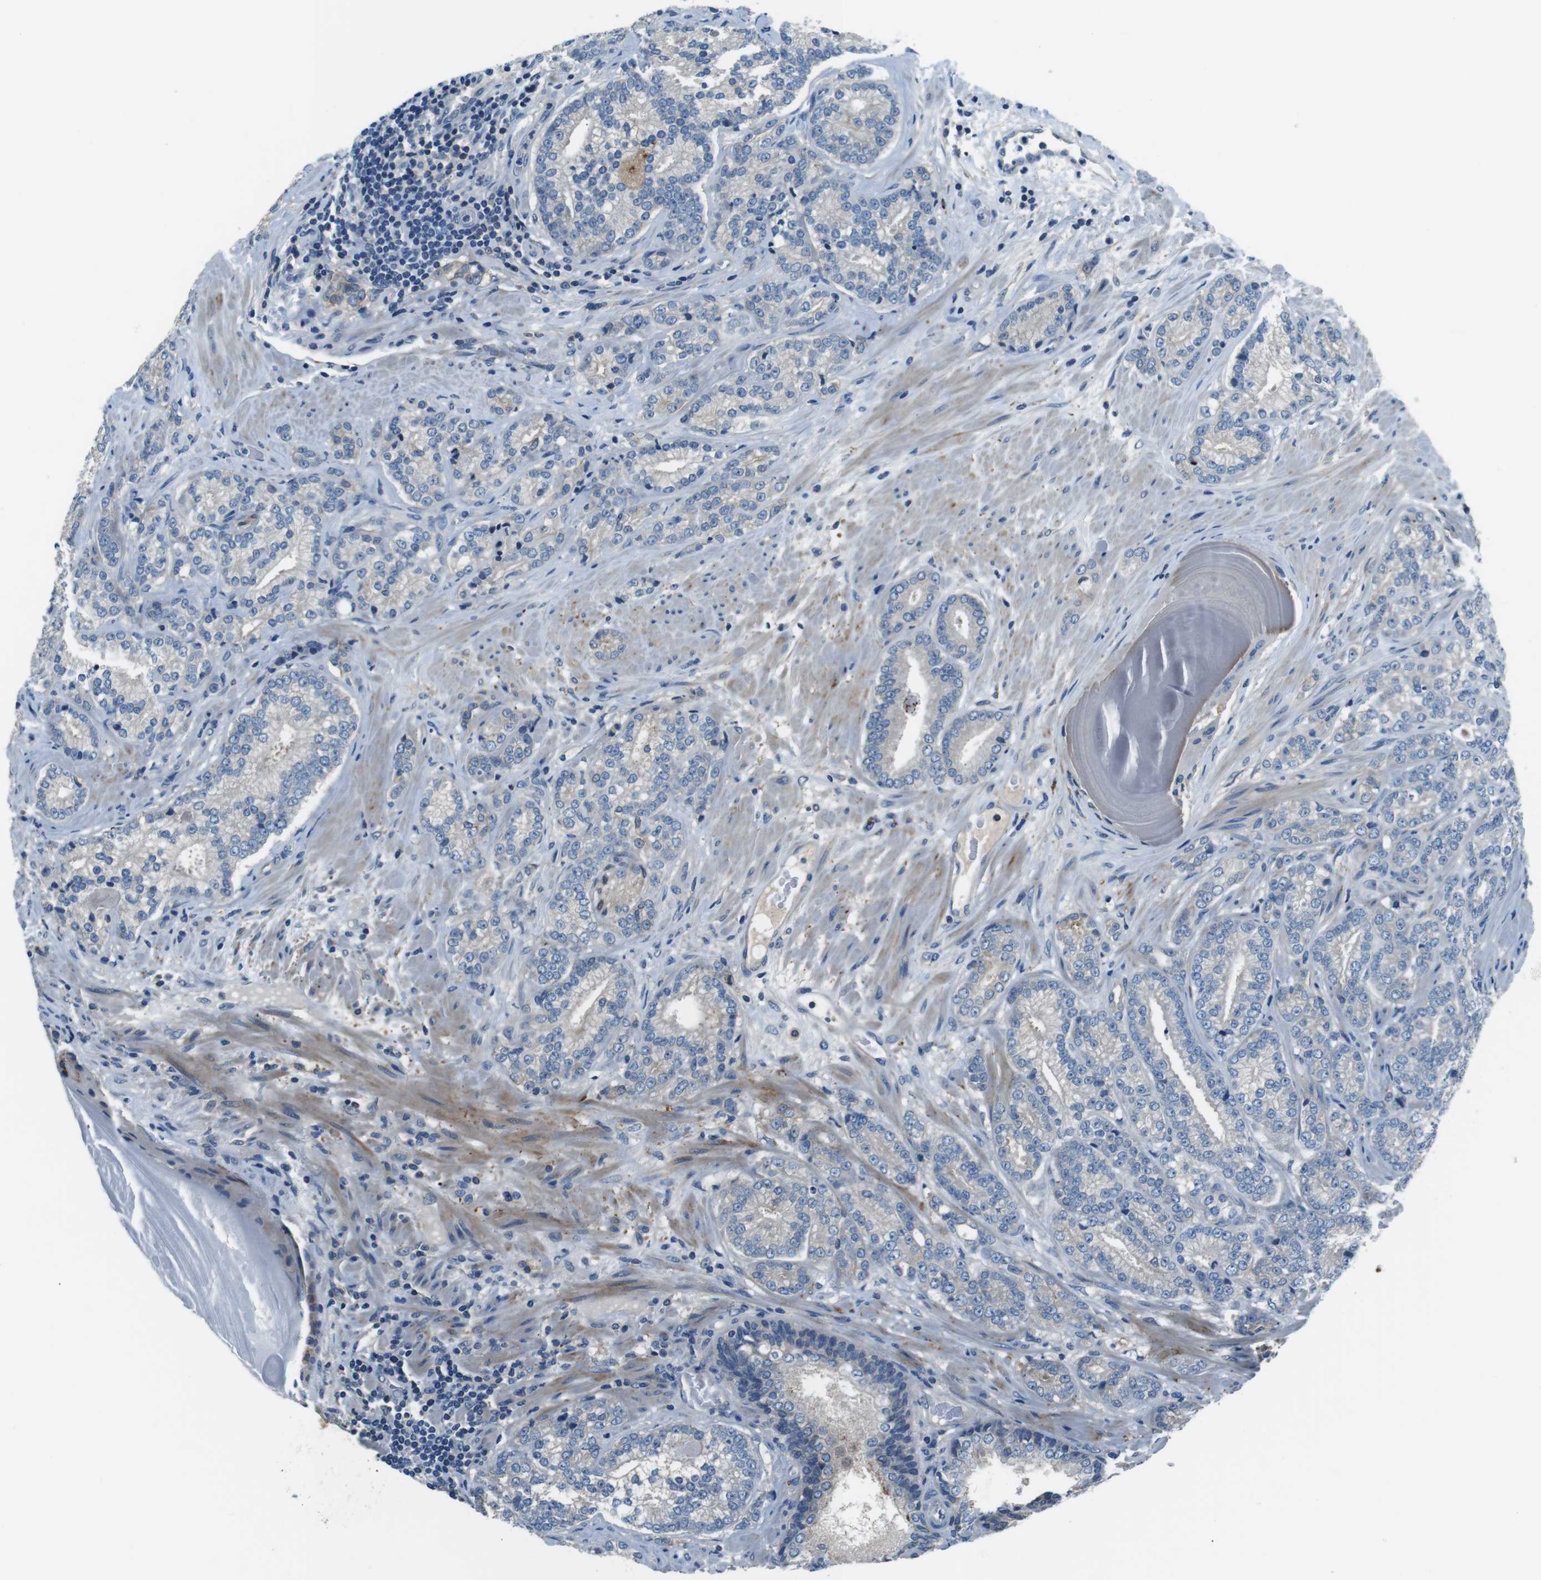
{"staining": {"intensity": "negative", "quantity": "none", "location": "none"}, "tissue": "prostate cancer", "cell_type": "Tumor cells", "image_type": "cancer", "snomed": [{"axis": "morphology", "description": "Adenocarcinoma, High grade"}, {"axis": "topography", "description": "Prostate"}], "caption": "Immunohistochemical staining of human high-grade adenocarcinoma (prostate) shows no significant staining in tumor cells. (Stains: DAB immunohistochemistry with hematoxylin counter stain, Microscopy: brightfield microscopy at high magnification).", "gene": "TULP3", "patient": {"sex": "male", "age": 61}}